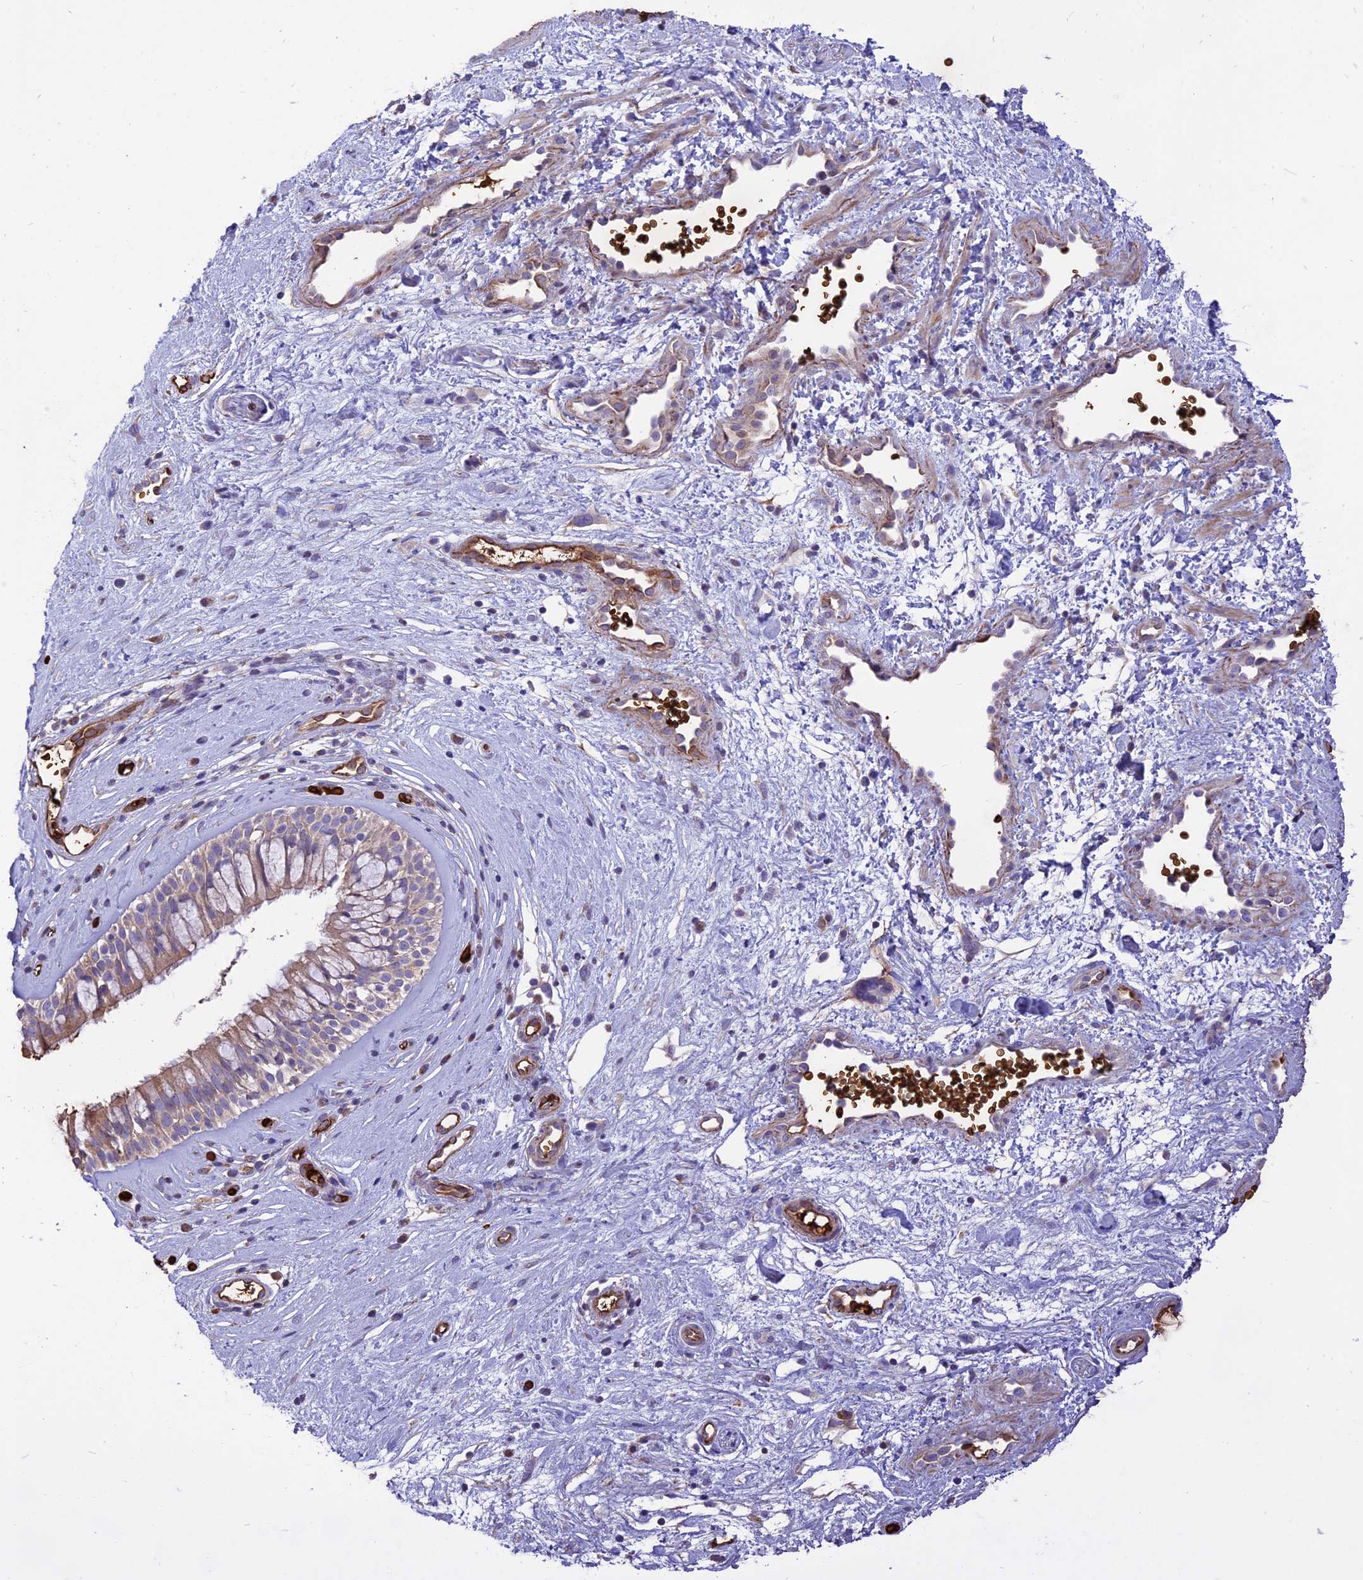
{"staining": {"intensity": "weak", "quantity": "<25%", "location": "cytoplasmic/membranous"}, "tissue": "nasopharynx", "cell_type": "Respiratory epithelial cells", "image_type": "normal", "snomed": [{"axis": "morphology", "description": "Normal tissue, NOS"}, {"axis": "topography", "description": "Nasopharynx"}], "caption": "An immunohistochemistry photomicrograph of normal nasopharynx is shown. There is no staining in respiratory epithelial cells of nasopharynx. Brightfield microscopy of immunohistochemistry stained with DAB (brown) and hematoxylin (blue), captured at high magnification.", "gene": "TTC4", "patient": {"sex": "male", "age": 32}}